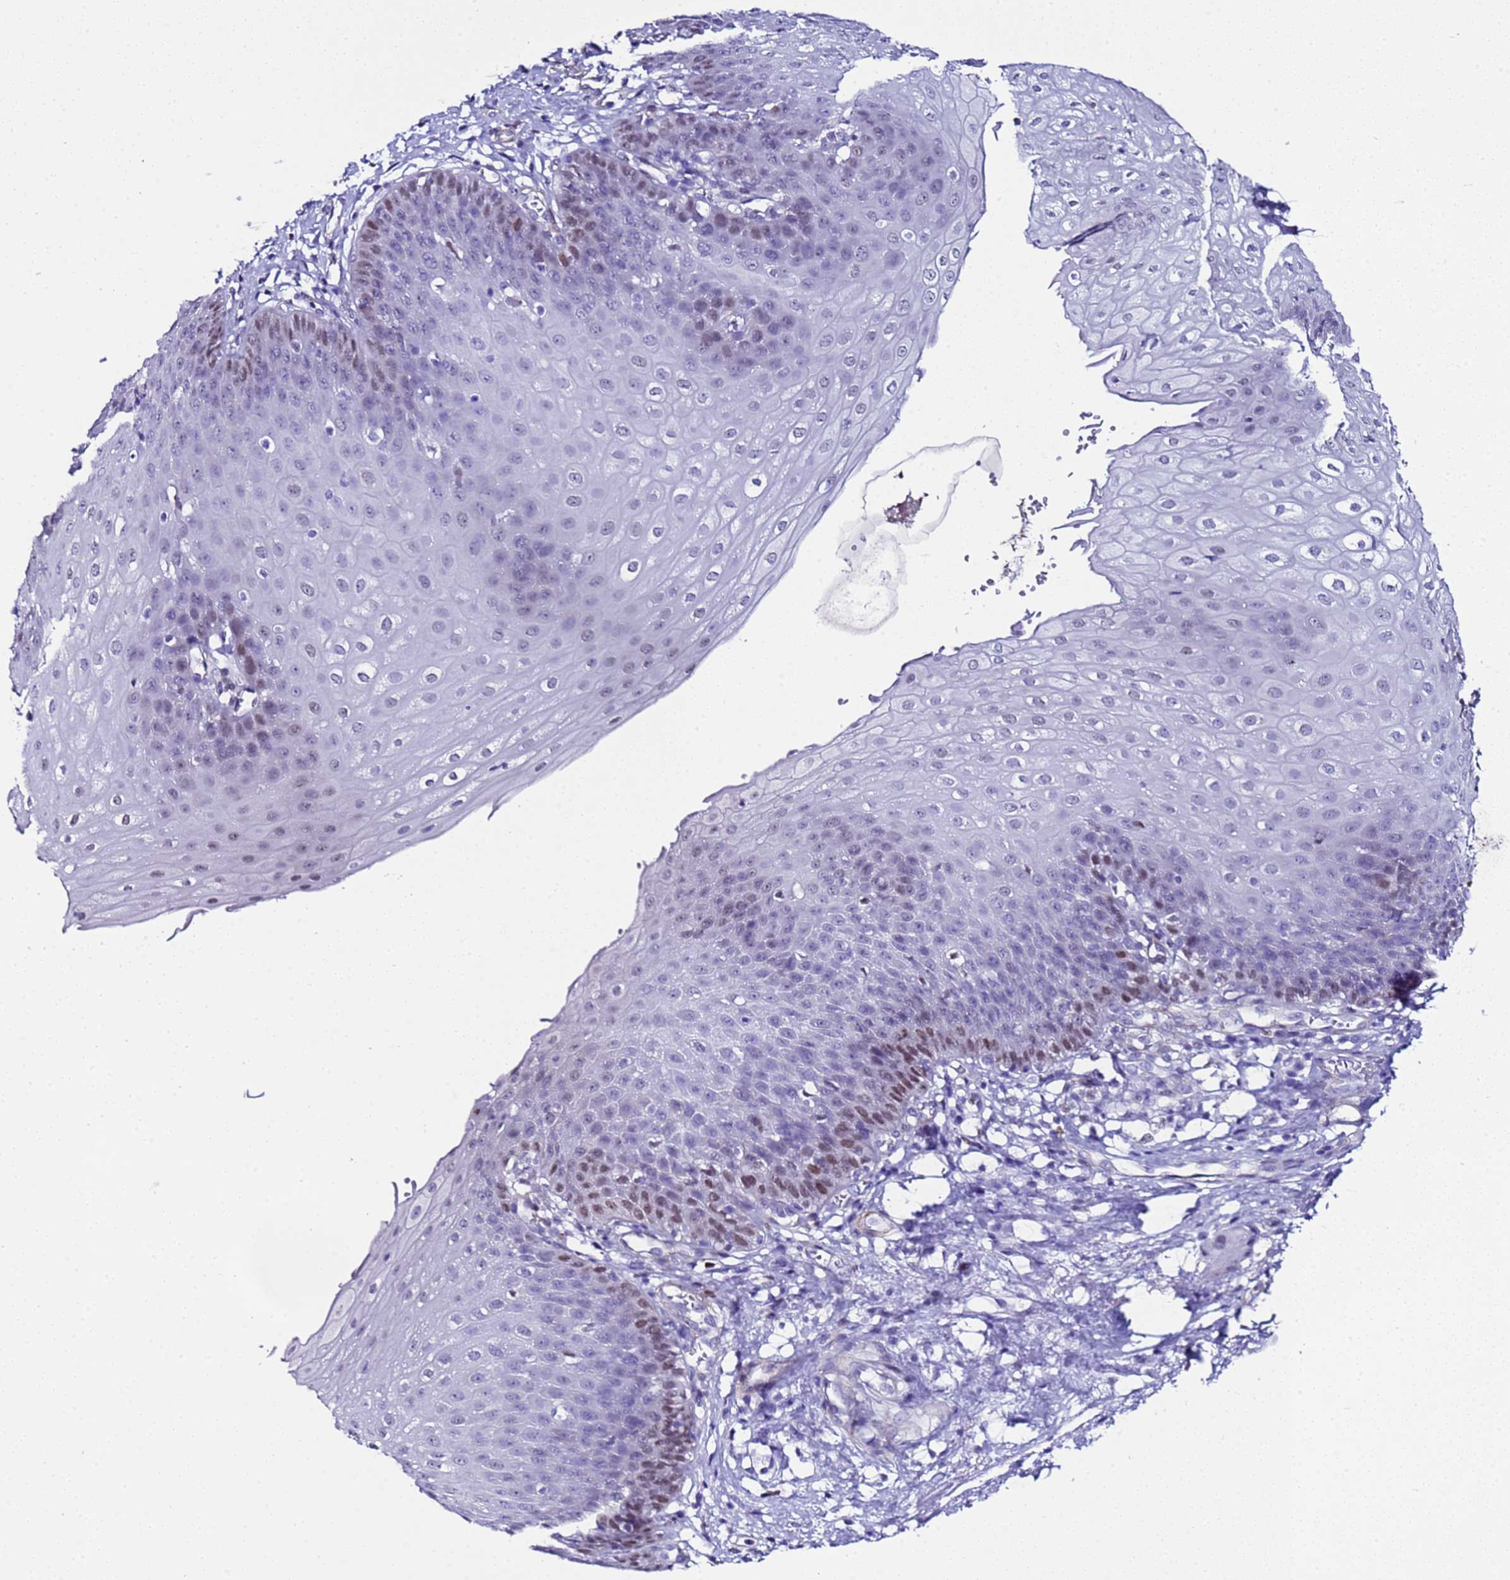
{"staining": {"intensity": "moderate", "quantity": "<25%", "location": "nuclear"}, "tissue": "esophagus", "cell_type": "Squamous epithelial cells", "image_type": "normal", "snomed": [{"axis": "morphology", "description": "Normal tissue, NOS"}, {"axis": "topography", "description": "Esophagus"}], "caption": "DAB immunohistochemical staining of unremarkable human esophagus shows moderate nuclear protein positivity in about <25% of squamous epithelial cells.", "gene": "BCL7A", "patient": {"sex": "male", "age": 71}}